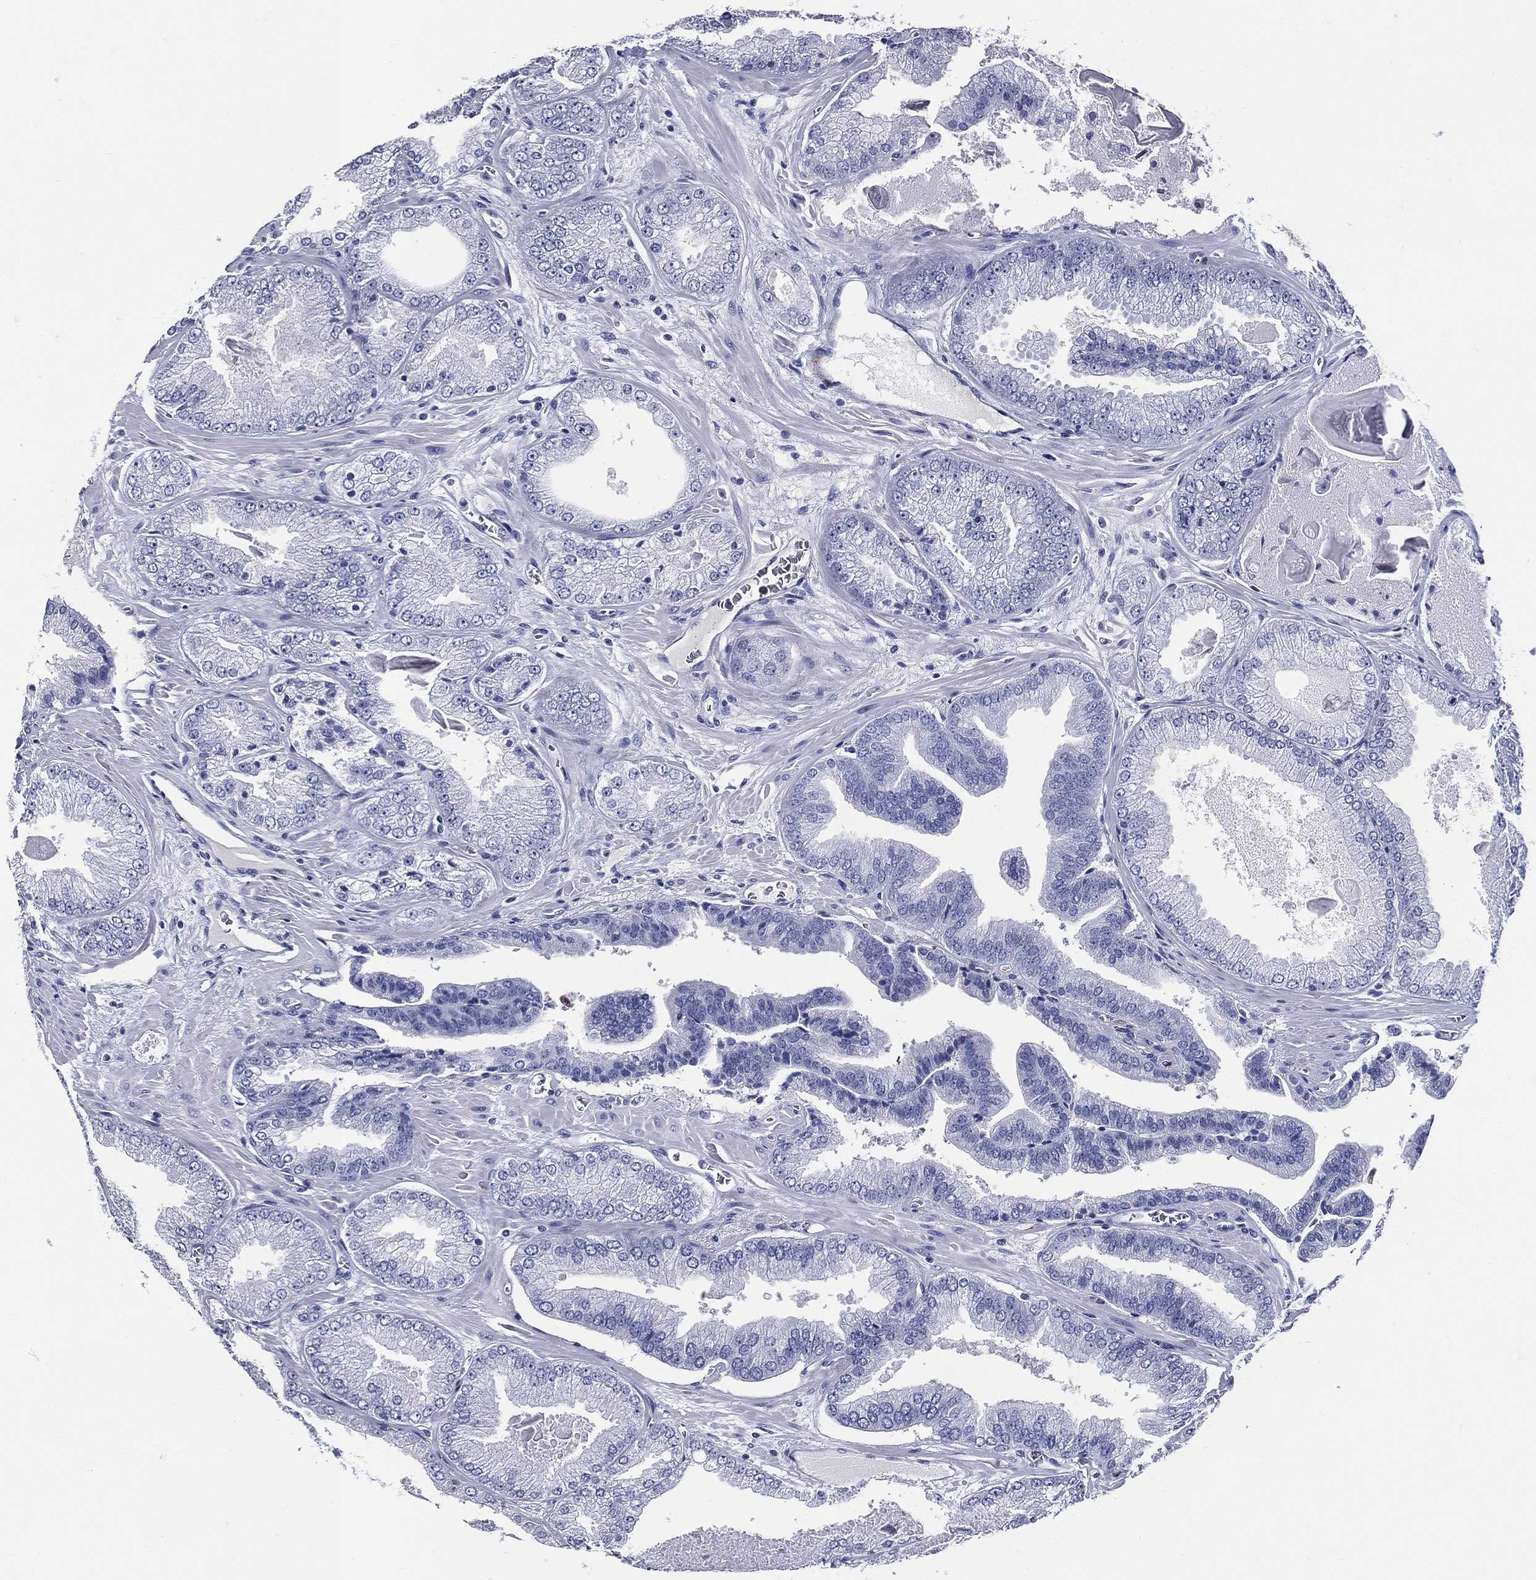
{"staining": {"intensity": "negative", "quantity": "none", "location": "none"}, "tissue": "prostate cancer", "cell_type": "Tumor cells", "image_type": "cancer", "snomed": [{"axis": "morphology", "description": "Adenocarcinoma, Low grade"}, {"axis": "topography", "description": "Prostate"}], "caption": "The micrograph demonstrates no staining of tumor cells in prostate cancer.", "gene": "ACE2", "patient": {"sex": "male", "age": 72}}